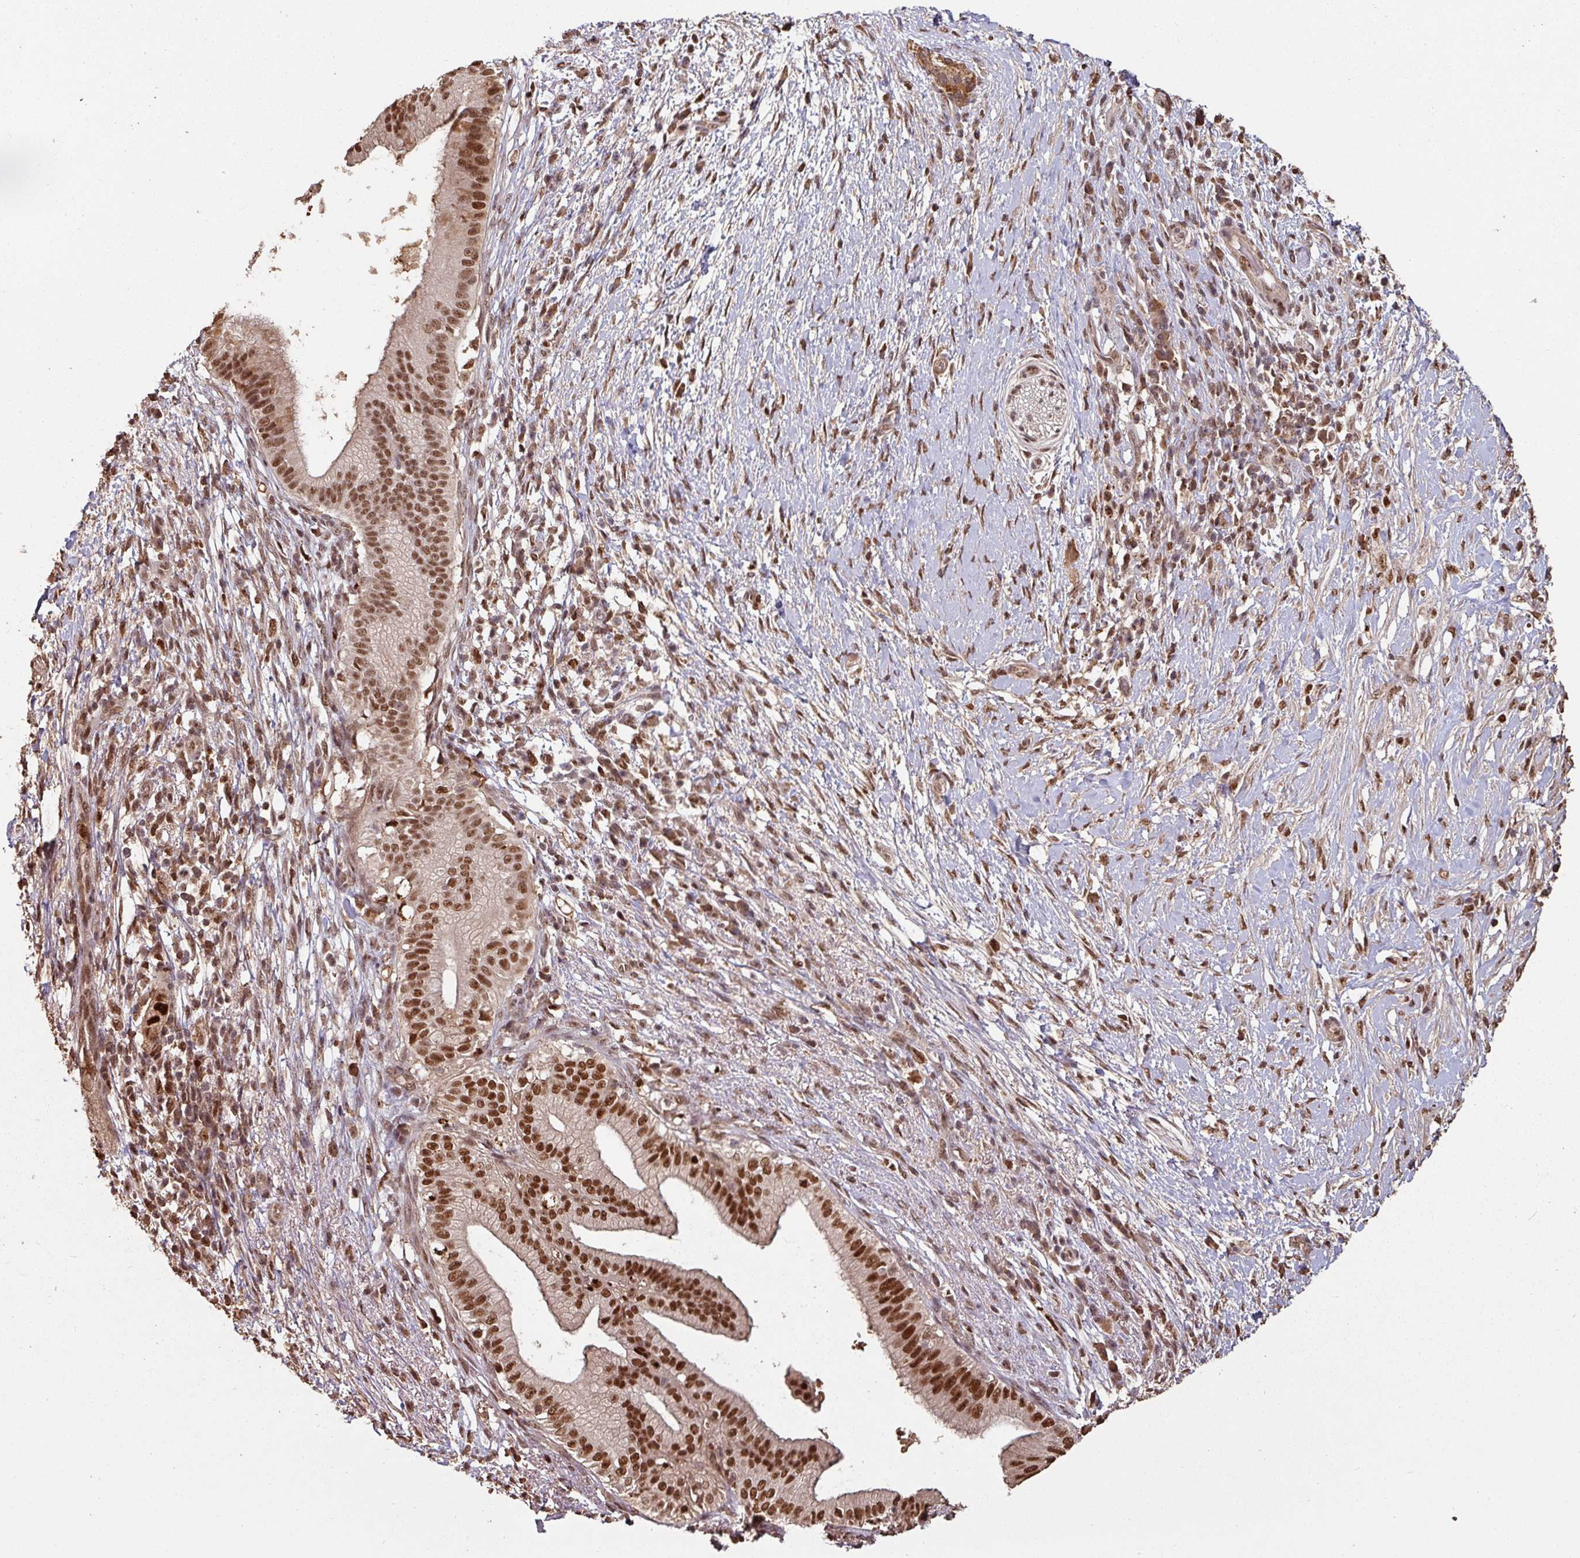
{"staining": {"intensity": "strong", "quantity": ">75%", "location": "nuclear"}, "tissue": "pancreatic cancer", "cell_type": "Tumor cells", "image_type": "cancer", "snomed": [{"axis": "morphology", "description": "Adenocarcinoma, NOS"}, {"axis": "topography", "description": "Pancreas"}], "caption": "Immunohistochemical staining of human pancreatic adenocarcinoma exhibits high levels of strong nuclear staining in approximately >75% of tumor cells.", "gene": "POLD1", "patient": {"sex": "female", "age": 72}}